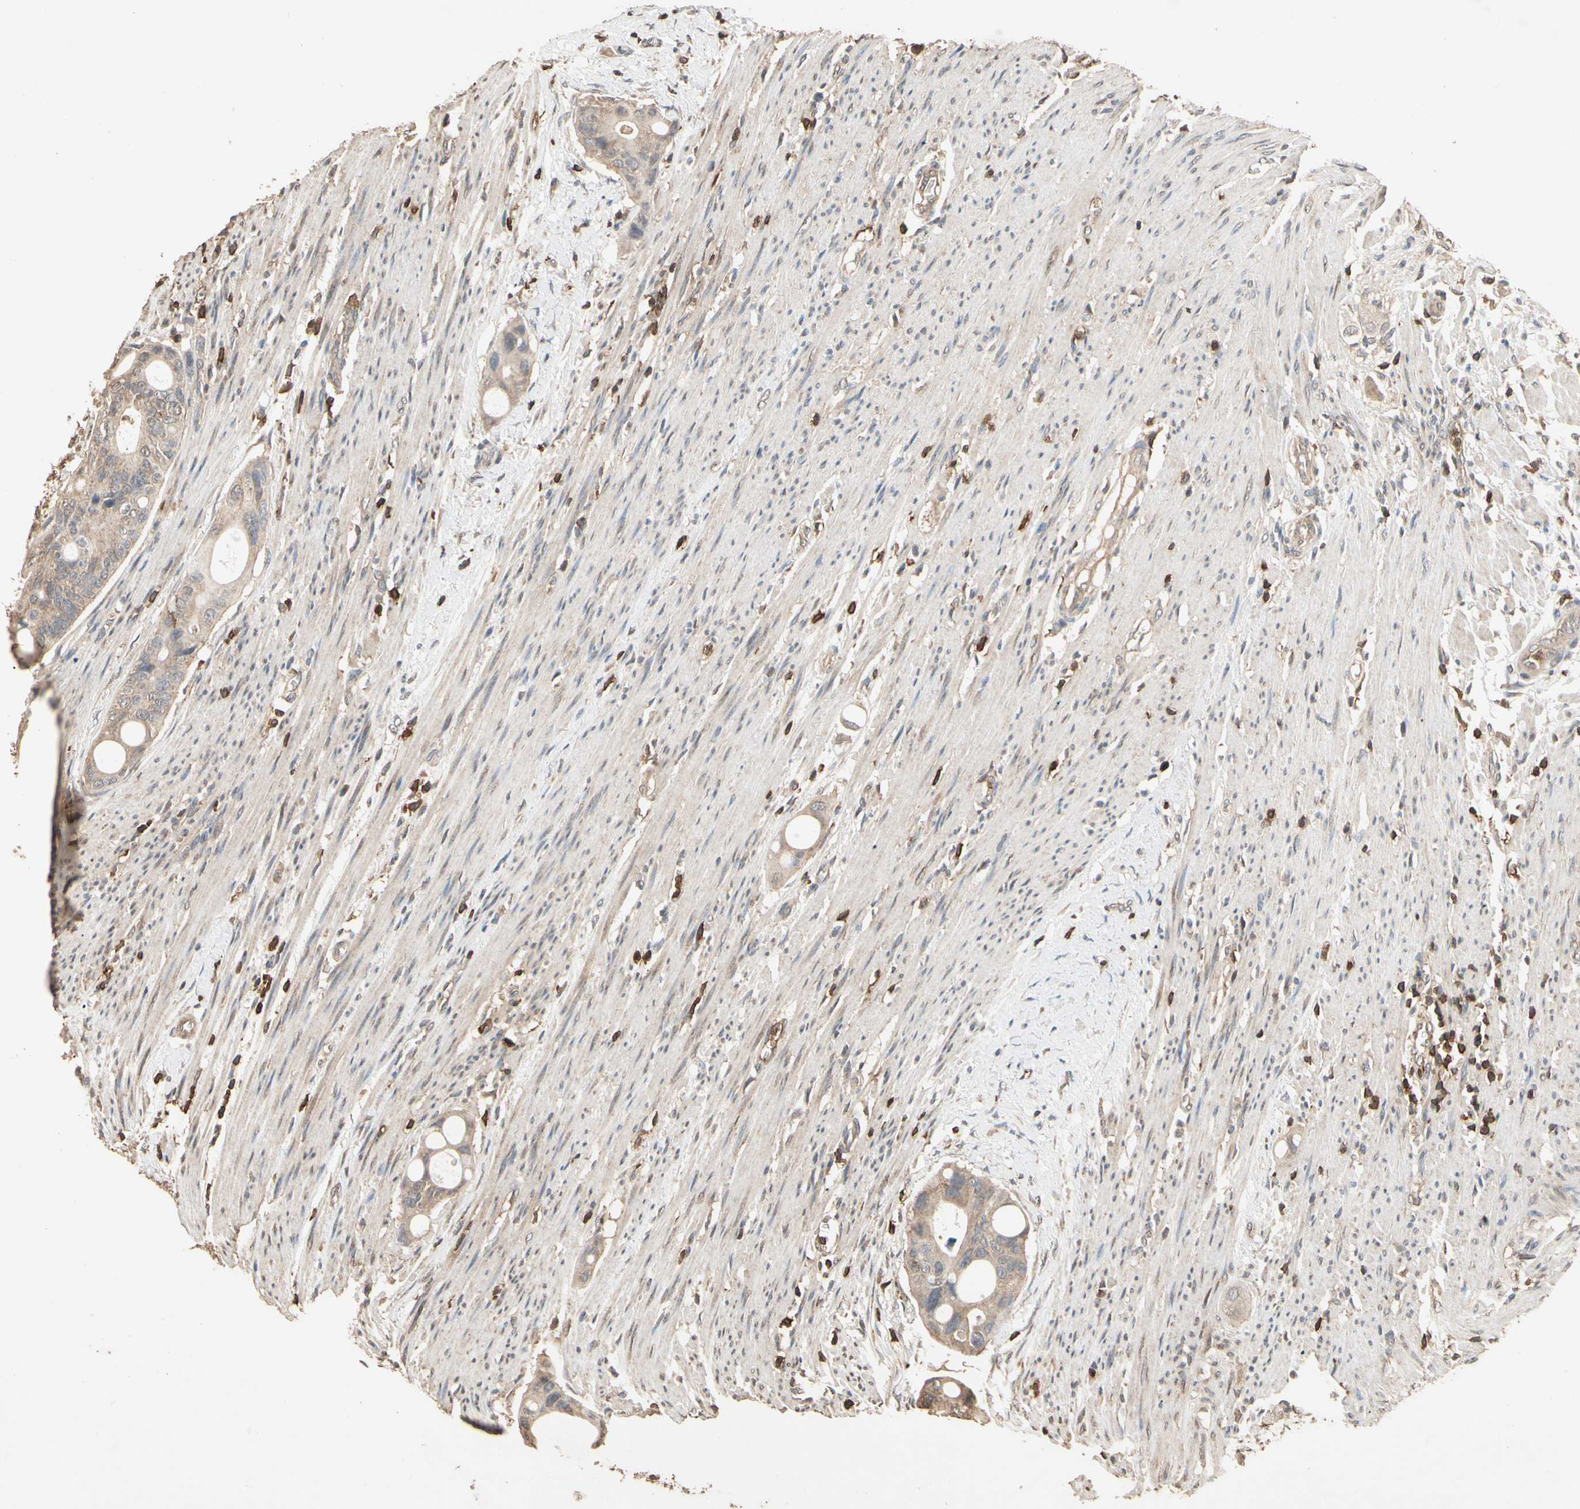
{"staining": {"intensity": "weak", "quantity": "25%-75%", "location": "cytoplasmic/membranous"}, "tissue": "colorectal cancer", "cell_type": "Tumor cells", "image_type": "cancer", "snomed": [{"axis": "morphology", "description": "Adenocarcinoma, NOS"}, {"axis": "topography", "description": "Colon"}], "caption": "Colorectal cancer was stained to show a protein in brown. There is low levels of weak cytoplasmic/membranous expression in about 25%-75% of tumor cells. (brown staining indicates protein expression, while blue staining denotes nuclei).", "gene": "MAP3K10", "patient": {"sex": "female", "age": 57}}